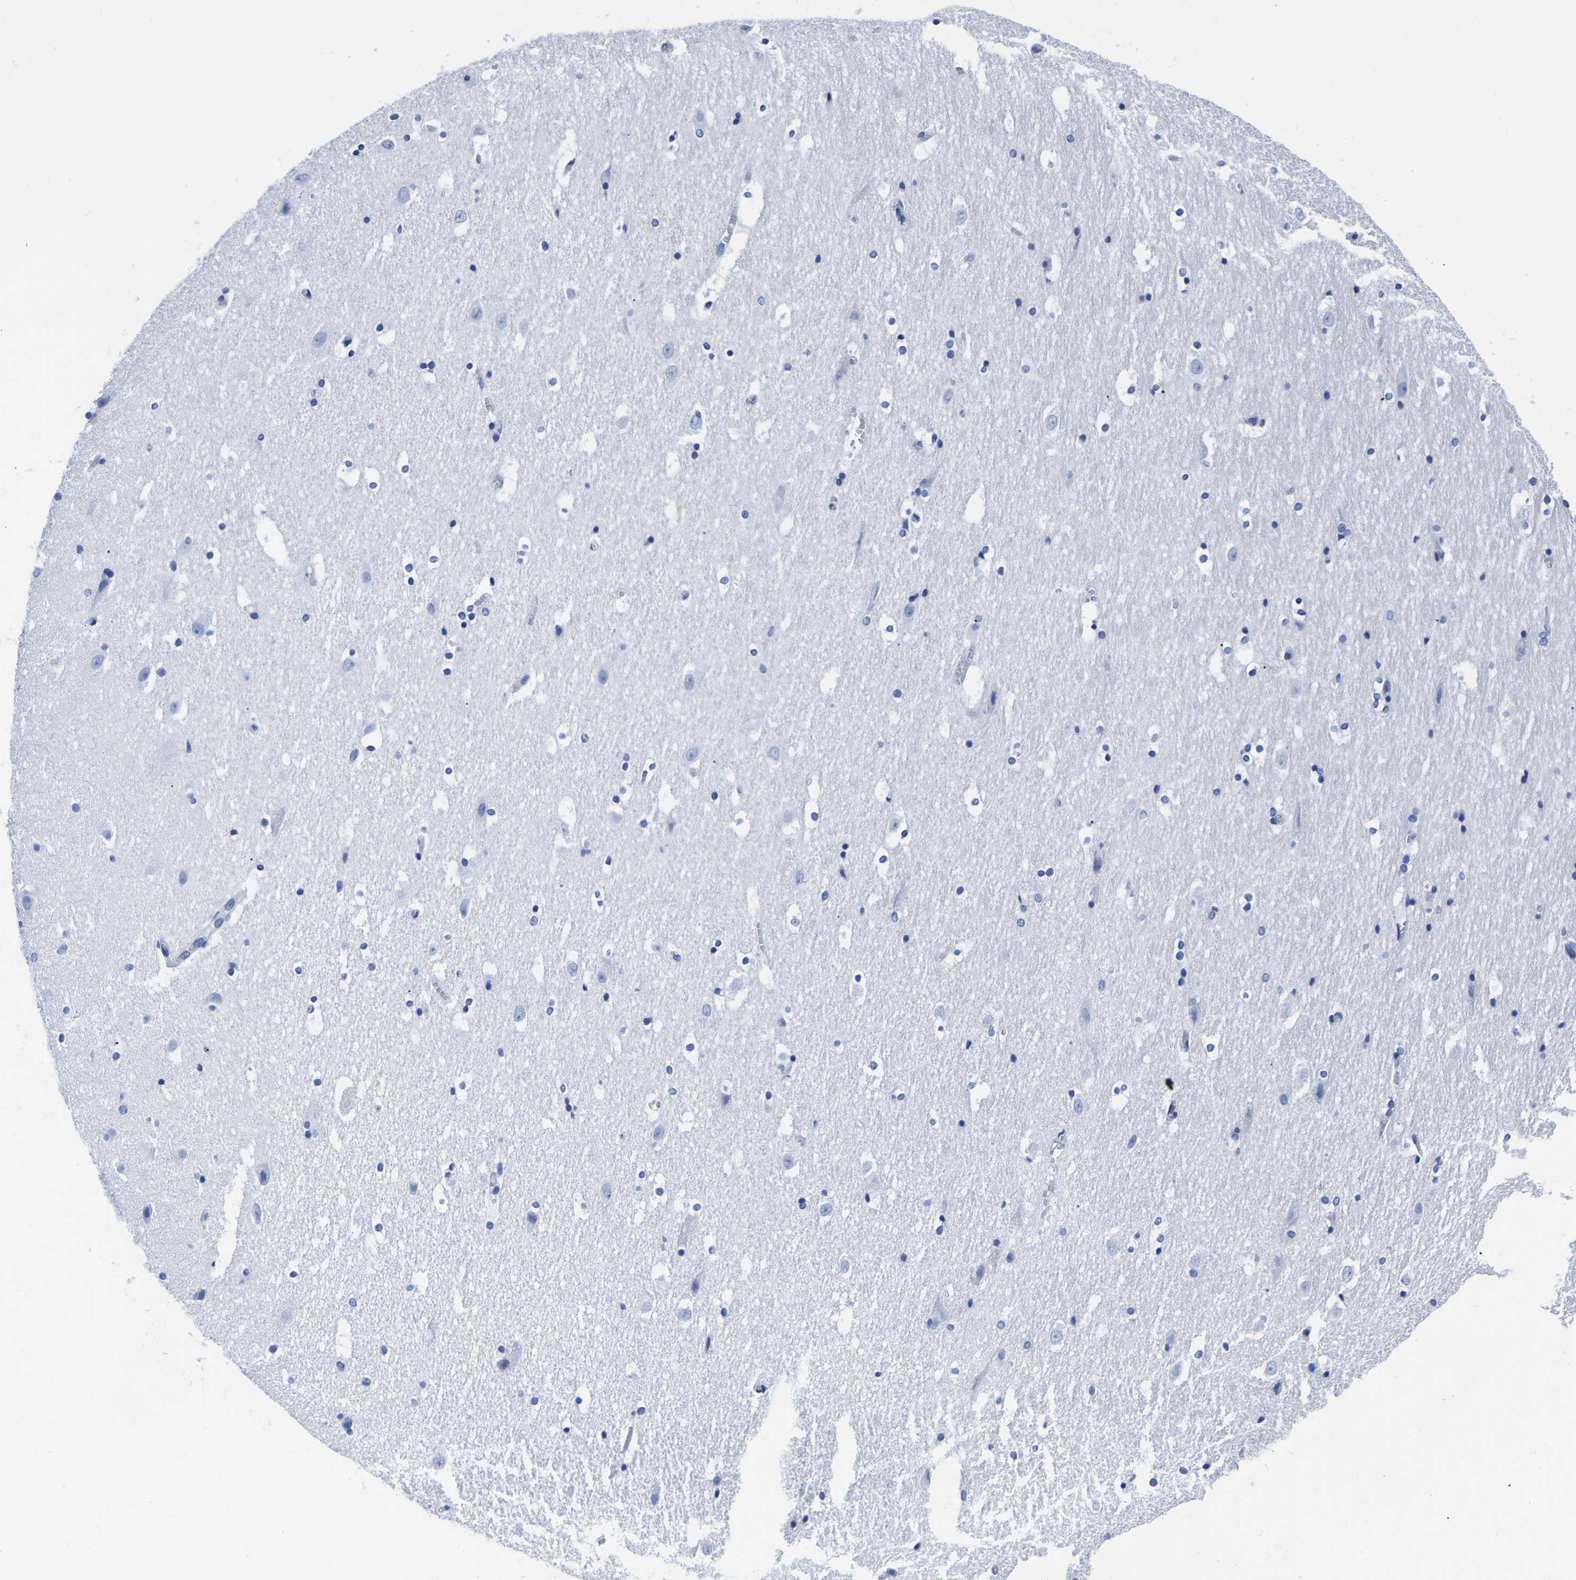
{"staining": {"intensity": "negative", "quantity": "none", "location": "none"}, "tissue": "hippocampus", "cell_type": "Glial cells", "image_type": "normal", "snomed": [{"axis": "morphology", "description": "Normal tissue, NOS"}, {"axis": "topography", "description": "Hippocampus"}], "caption": "The micrograph demonstrates no significant expression in glial cells of hippocampus. (DAB (3,3'-diaminobenzidine) IHC visualized using brightfield microscopy, high magnification).", "gene": "IMPG2", "patient": {"sex": "male", "age": 45}}